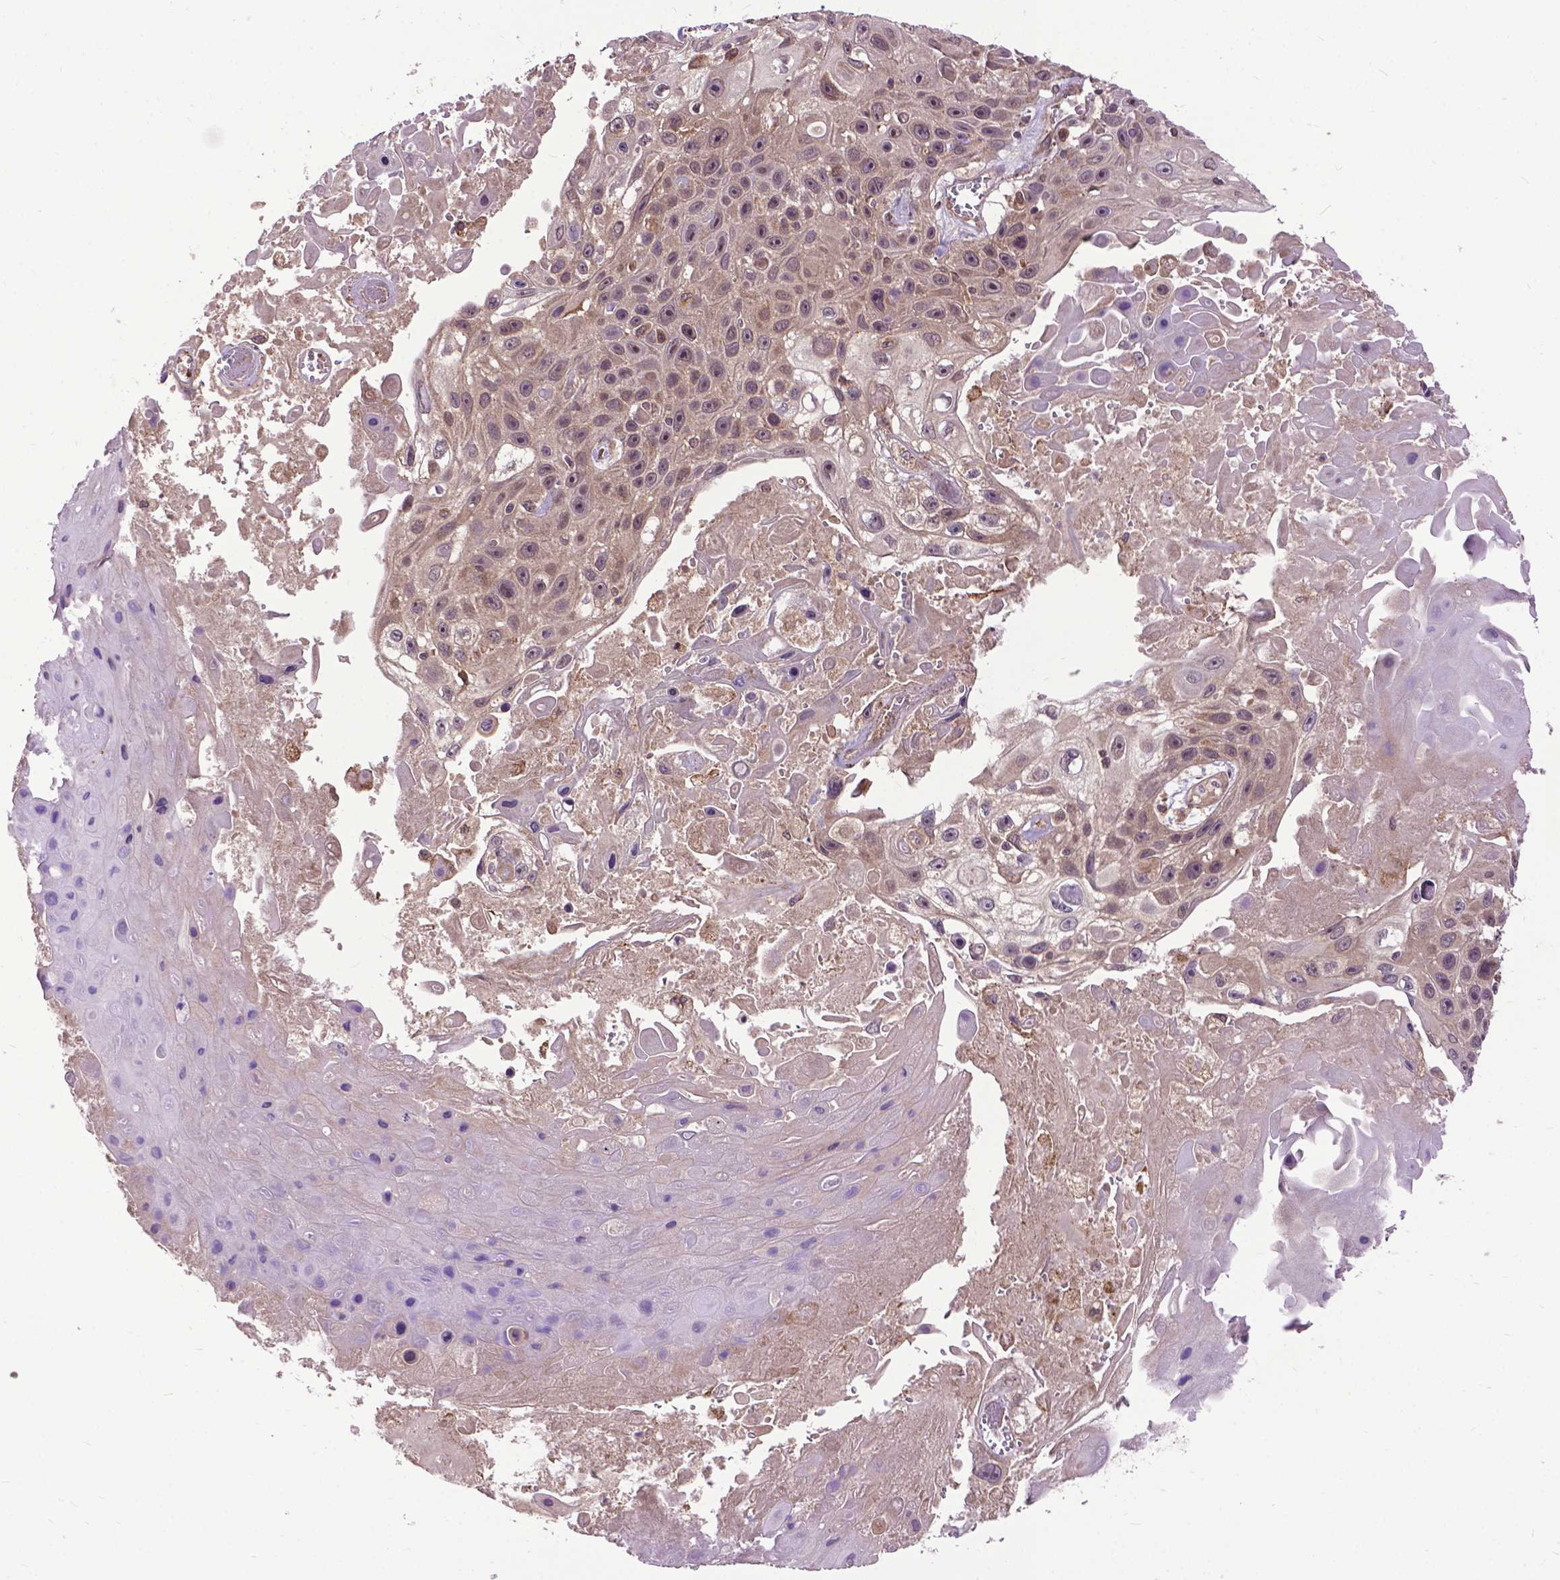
{"staining": {"intensity": "weak", "quantity": ">75%", "location": "cytoplasmic/membranous,nuclear"}, "tissue": "skin cancer", "cell_type": "Tumor cells", "image_type": "cancer", "snomed": [{"axis": "morphology", "description": "Squamous cell carcinoma, NOS"}, {"axis": "topography", "description": "Skin"}], "caption": "This is an image of immunohistochemistry (IHC) staining of skin squamous cell carcinoma, which shows weak expression in the cytoplasmic/membranous and nuclear of tumor cells.", "gene": "ZNF616", "patient": {"sex": "male", "age": 82}}